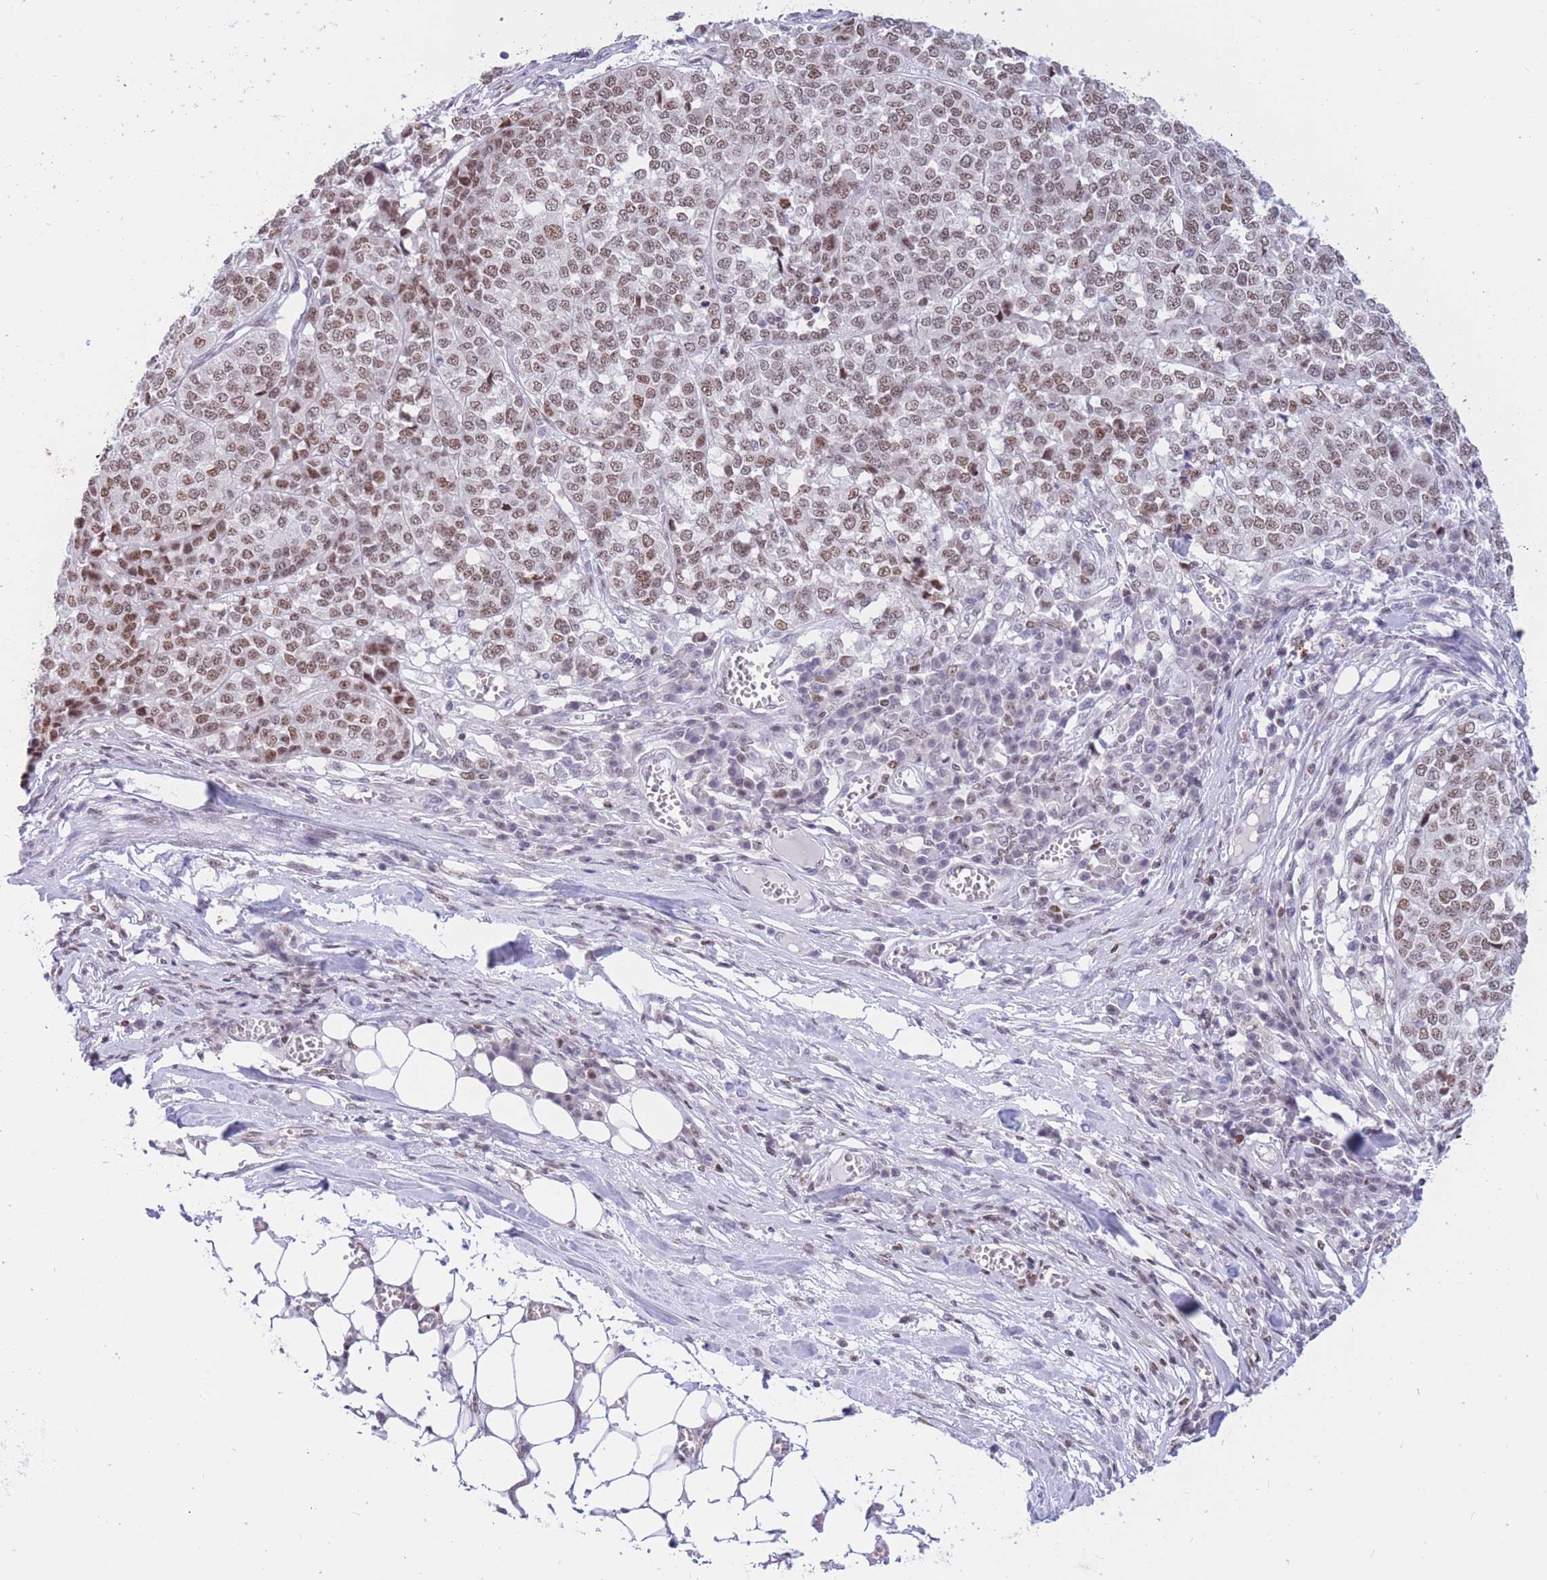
{"staining": {"intensity": "weak", "quantity": ">75%", "location": "nuclear"}, "tissue": "melanoma", "cell_type": "Tumor cells", "image_type": "cancer", "snomed": [{"axis": "morphology", "description": "Malignant melanoma, Metastatic site"}, {"axis": "topography", "description": "Lymph node"}], "caption": "Immunohistochemistry photomicrograph of neoplastic tissue: human malignant melanoma (metastatic site) stained using immunohistochemistry shows low levels of weak protein expression localized specifically in the nuclear of tumor cells, appearing as a nuclear brown color.", "gene": "HMGN1", "patient": {"sex": "male", "age": 44}}